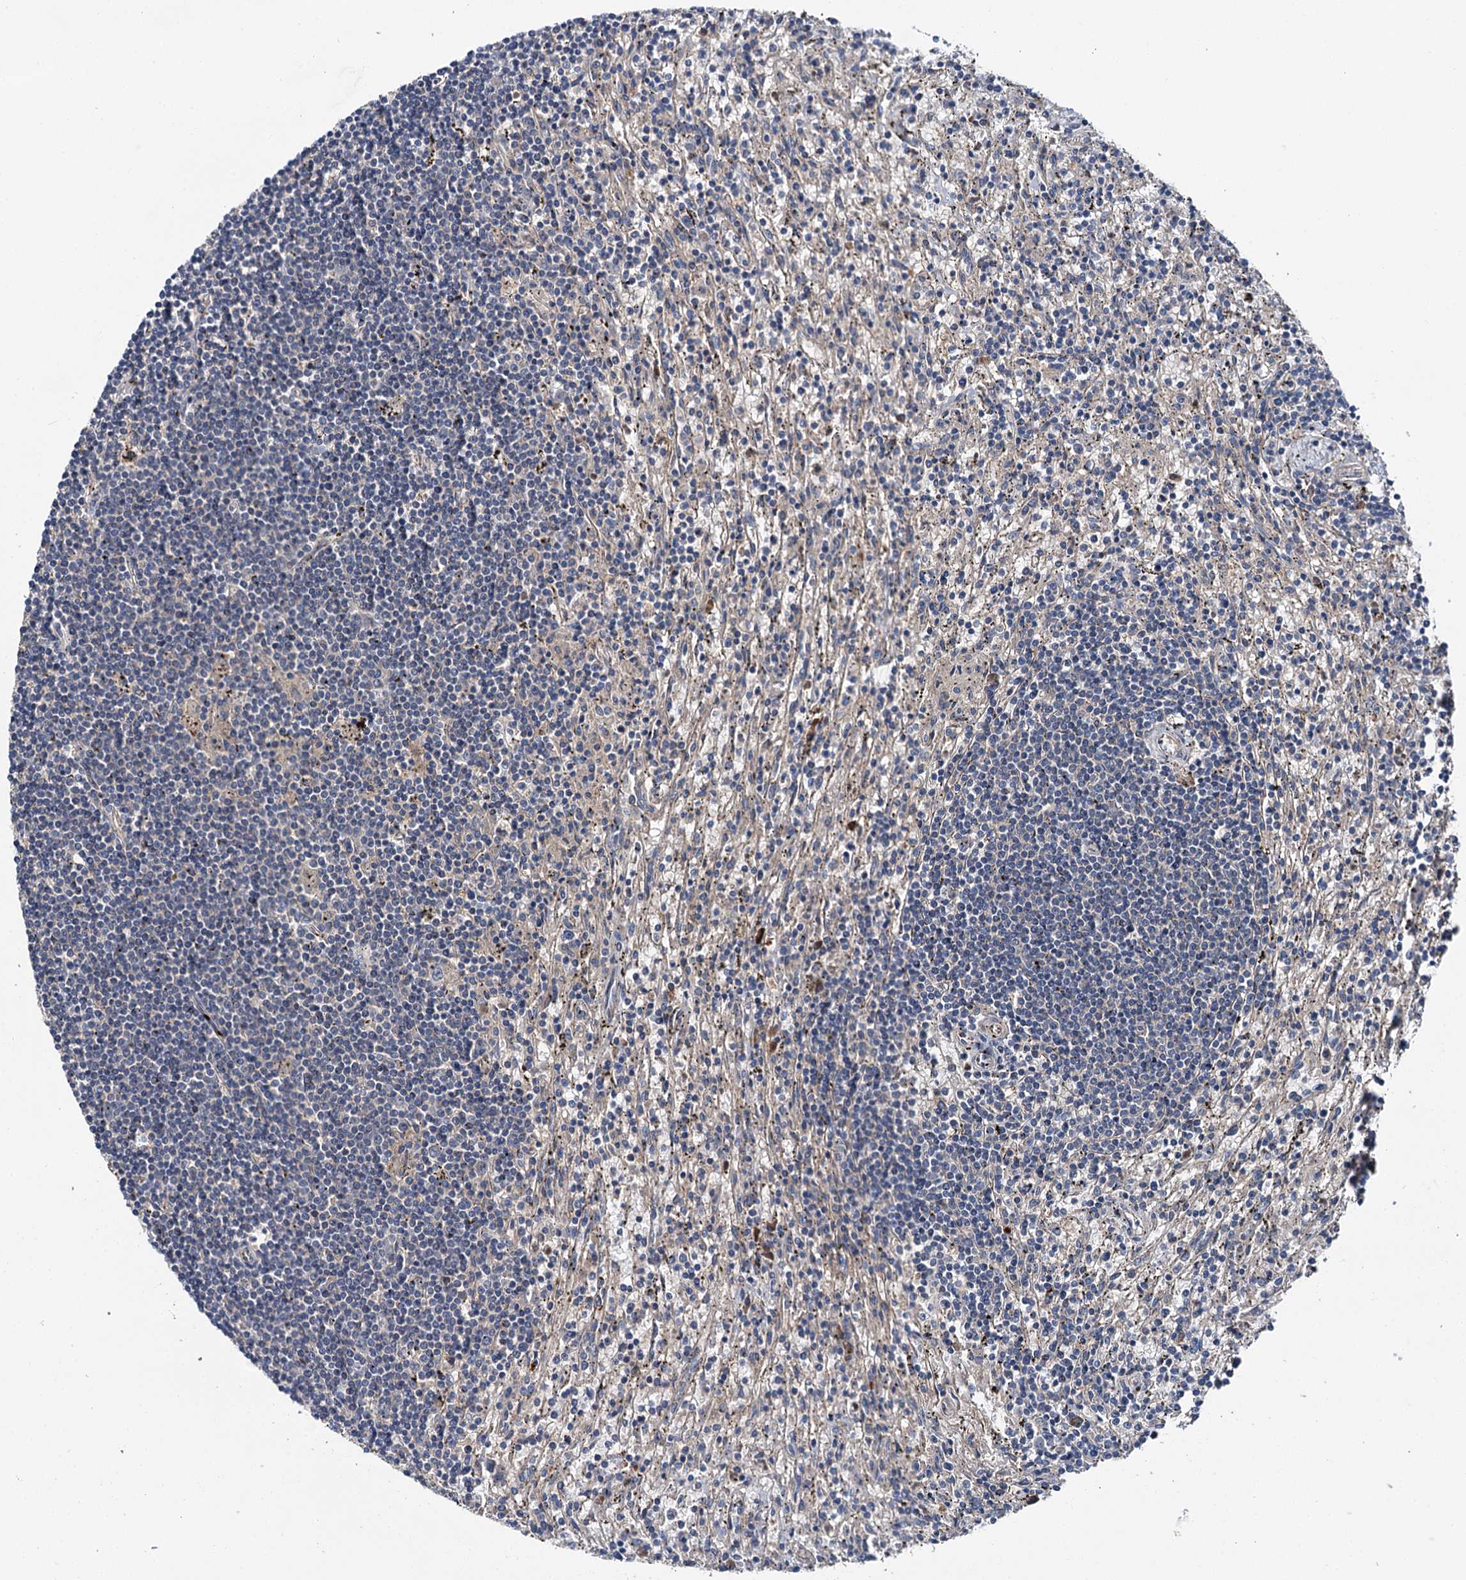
{"staining": {"intensity": "negative", "quantity": "none", "location": "none"}, "tissue": "lymphoma", "cell_type": "Tumor cells", "image_type": "cancer", "snomed": [{"axis": "morphology", "description": "Malignant lymphoma, non-Hodgkin's type, Low grade"}, {"axis": "topography", "description": "Spleen"}], "caption": "Lymphoma stained for a protein using immunohistochemistry (IHC) exhibits no positivity tumor cells.", "gene": "SLC22A25", "patient": {"sex": "male", "age": 76}}